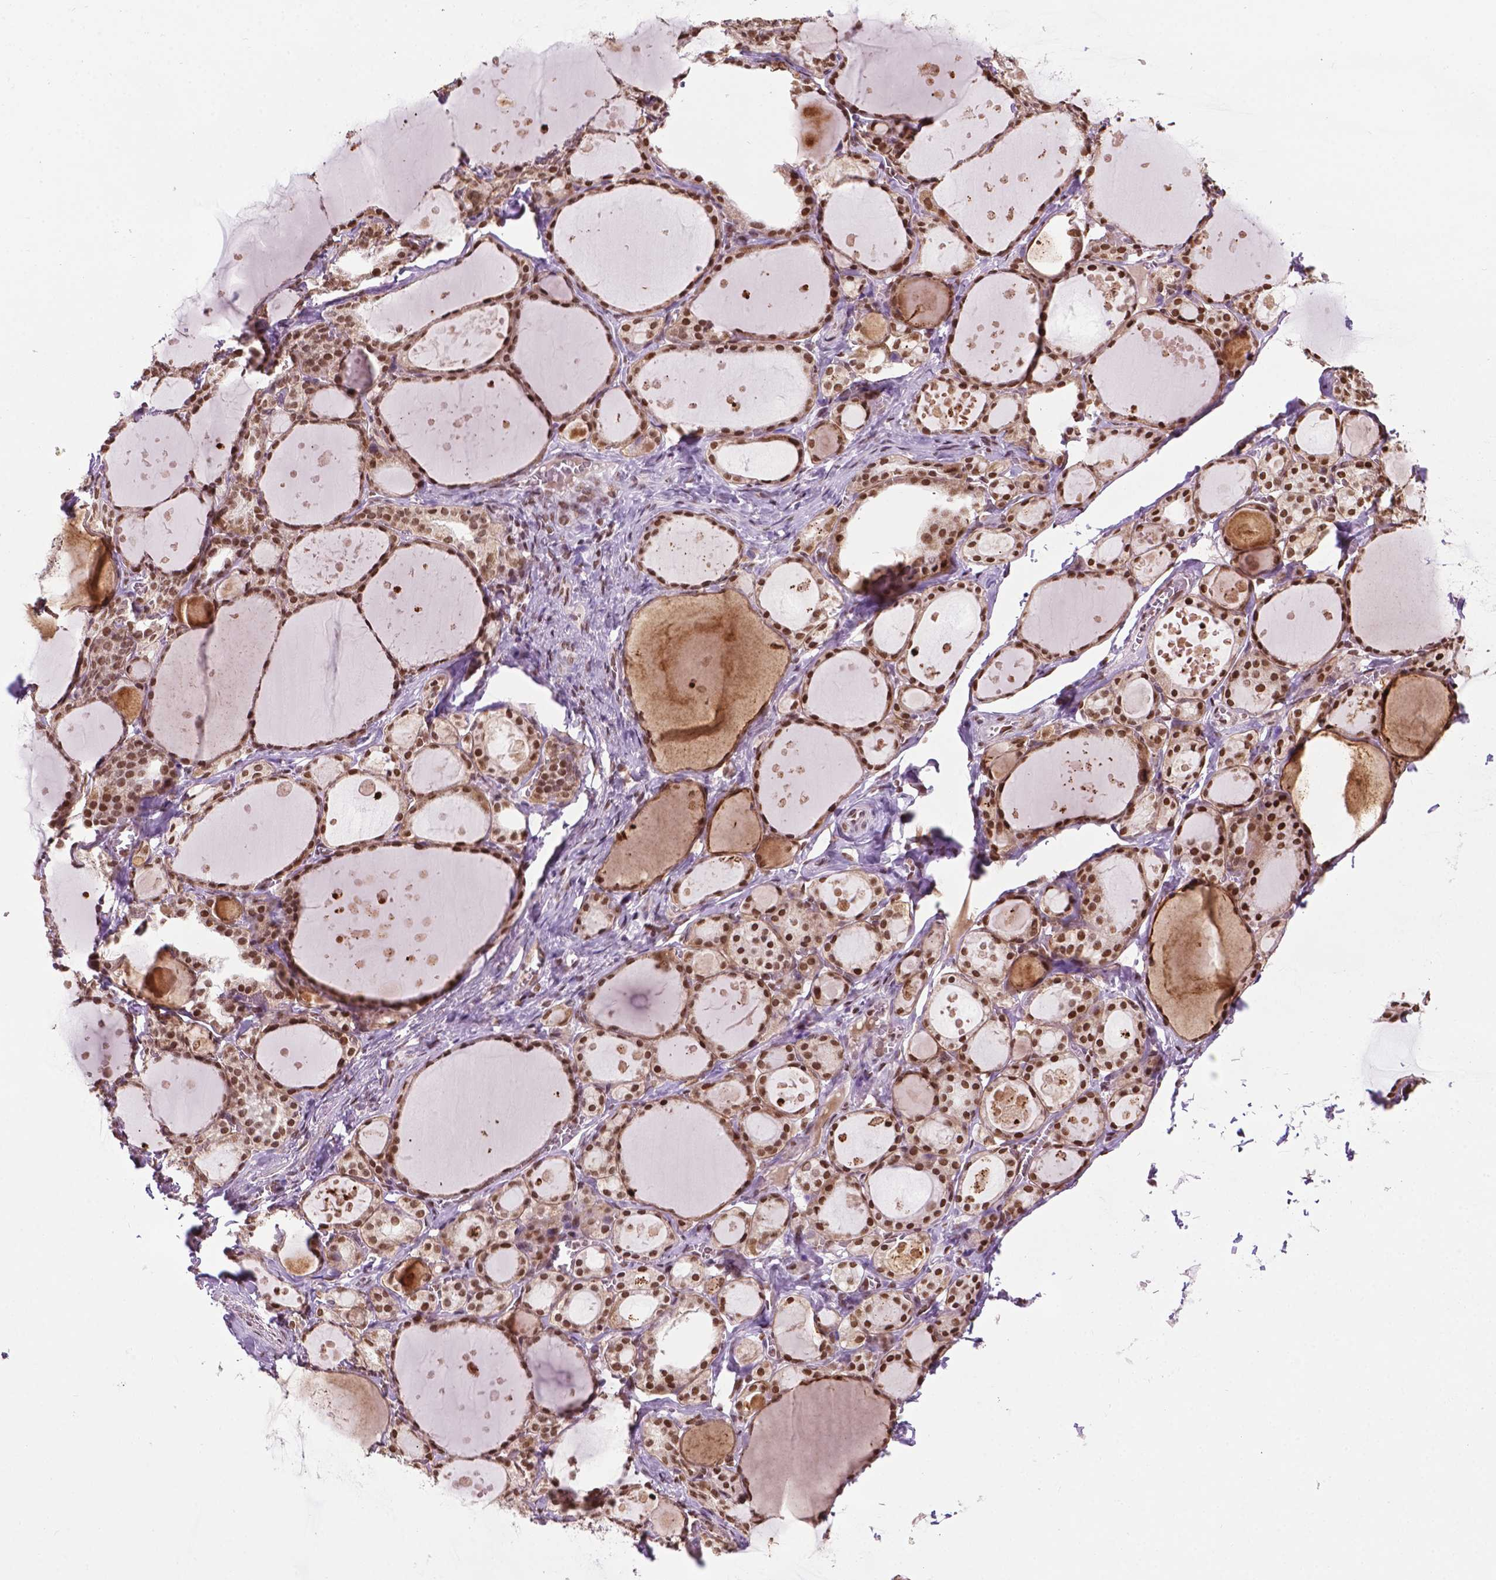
{"staining": {"intensity": "moderate", "quantity": ">75%", "location": "cytoplasmic/membranous,nuclear"}, "tissue": "thyroid gland", "cell_type": "Glandular cells", "image_type": "normal", "snomed": [{"axis": "morphology", "description": "Normal tissue, NOS"}, {"axis": "topography", "description": "Thyroid gland"}], "caption": "An image showing moderate cytoplasmic/membranous,nuclear expression in approximately >75% of glandular cells in benign thyroid gland, as visualized by brown immunohistochemical staining.", "gene": "COL23A1", "patient": {"sex": "male", "age": 68}}